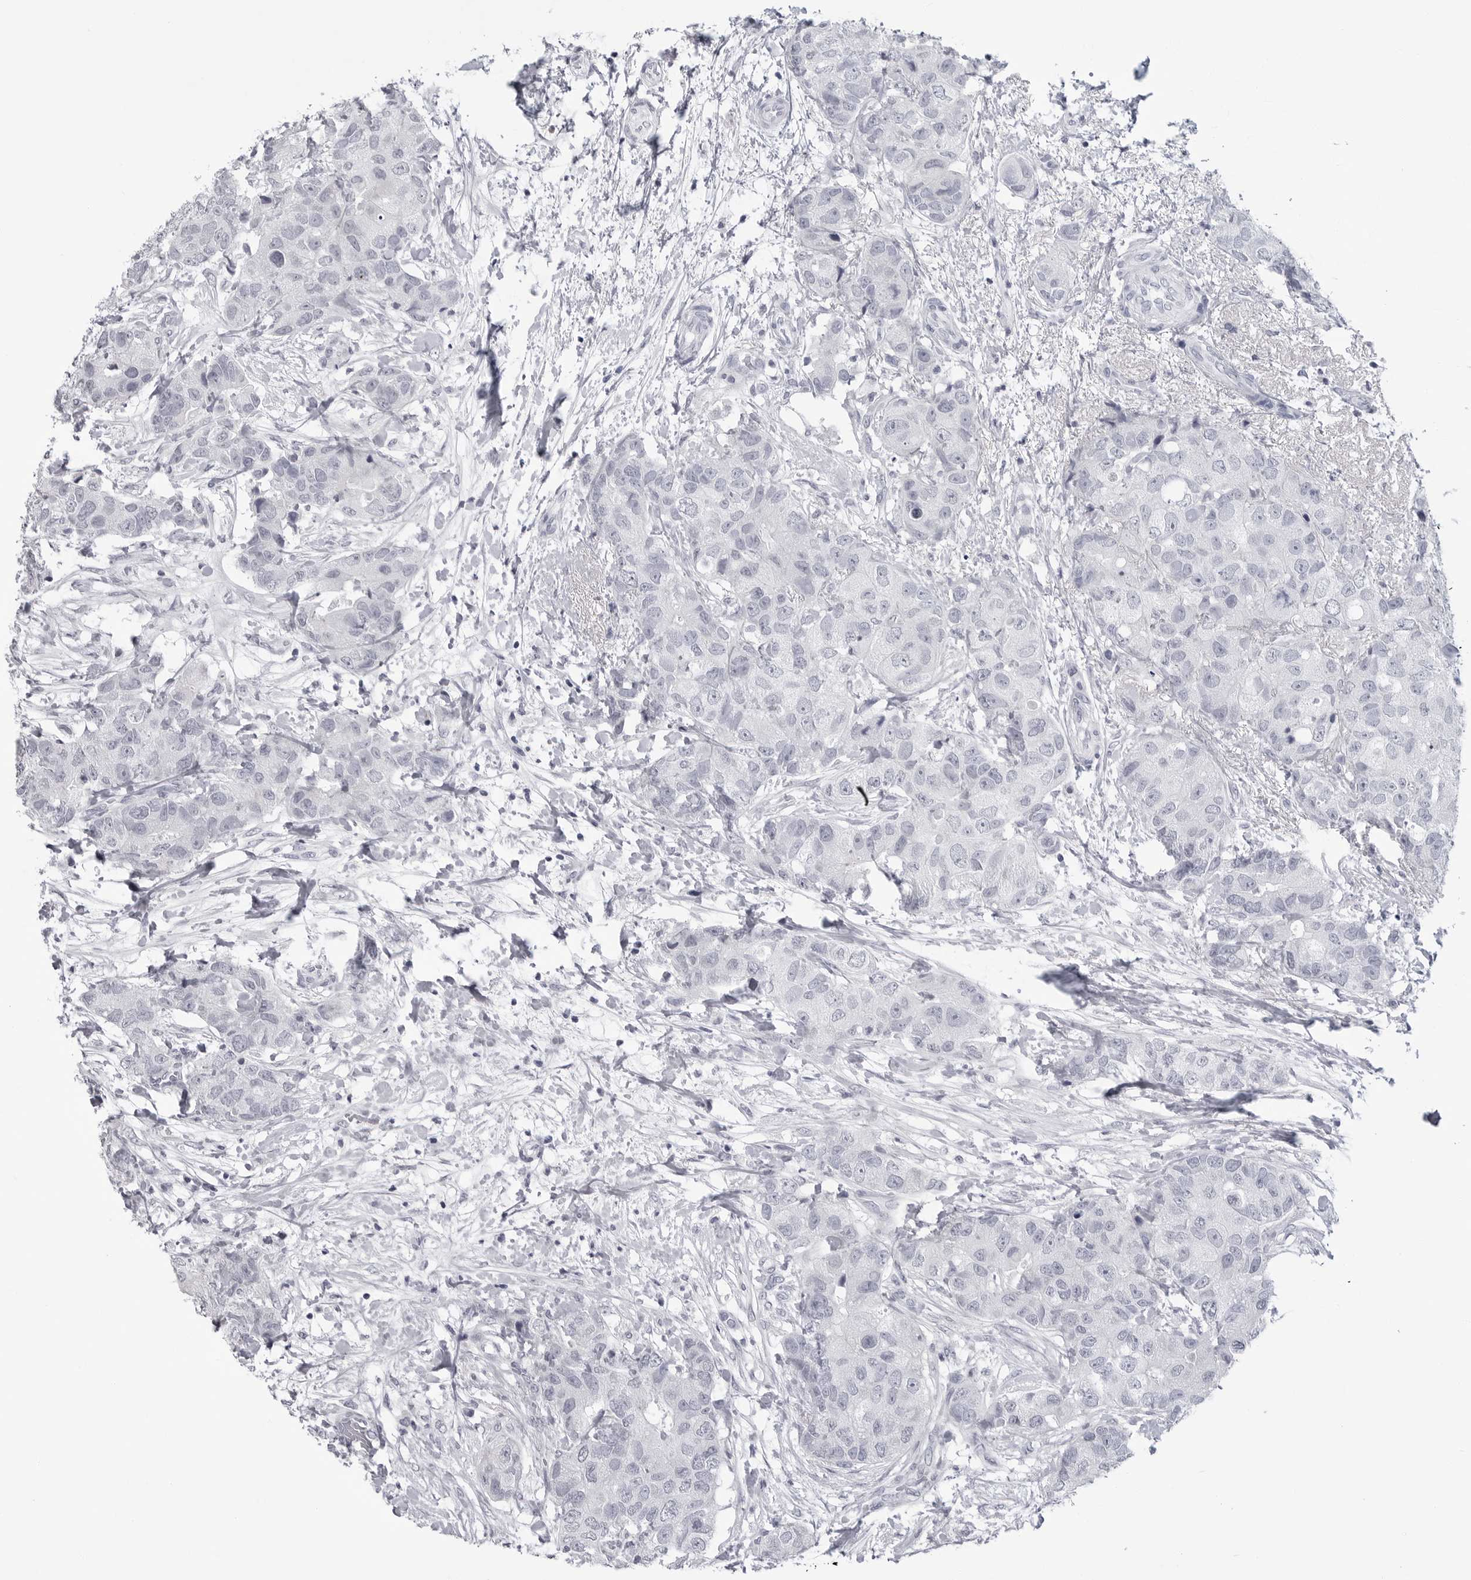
{"staining": {"intensity": "negative", "quantity": "none", "location": "none"}, "tissue": "breast cancer", "cell_type": "Tumor cells", "image_type": "cancer", "snomed": [{"axis": "morphology", "description": "Duct carcinoma"}, {"axis": "topography", "description": "Breast"}], "caption": "A histopathology image of breast cancer (invasive ductal carcinoma) stained for a protein demonstrates no brown staining in tumor cells.", "gene": "PGA3", "patient": {"sex": "female", "age": 62}}